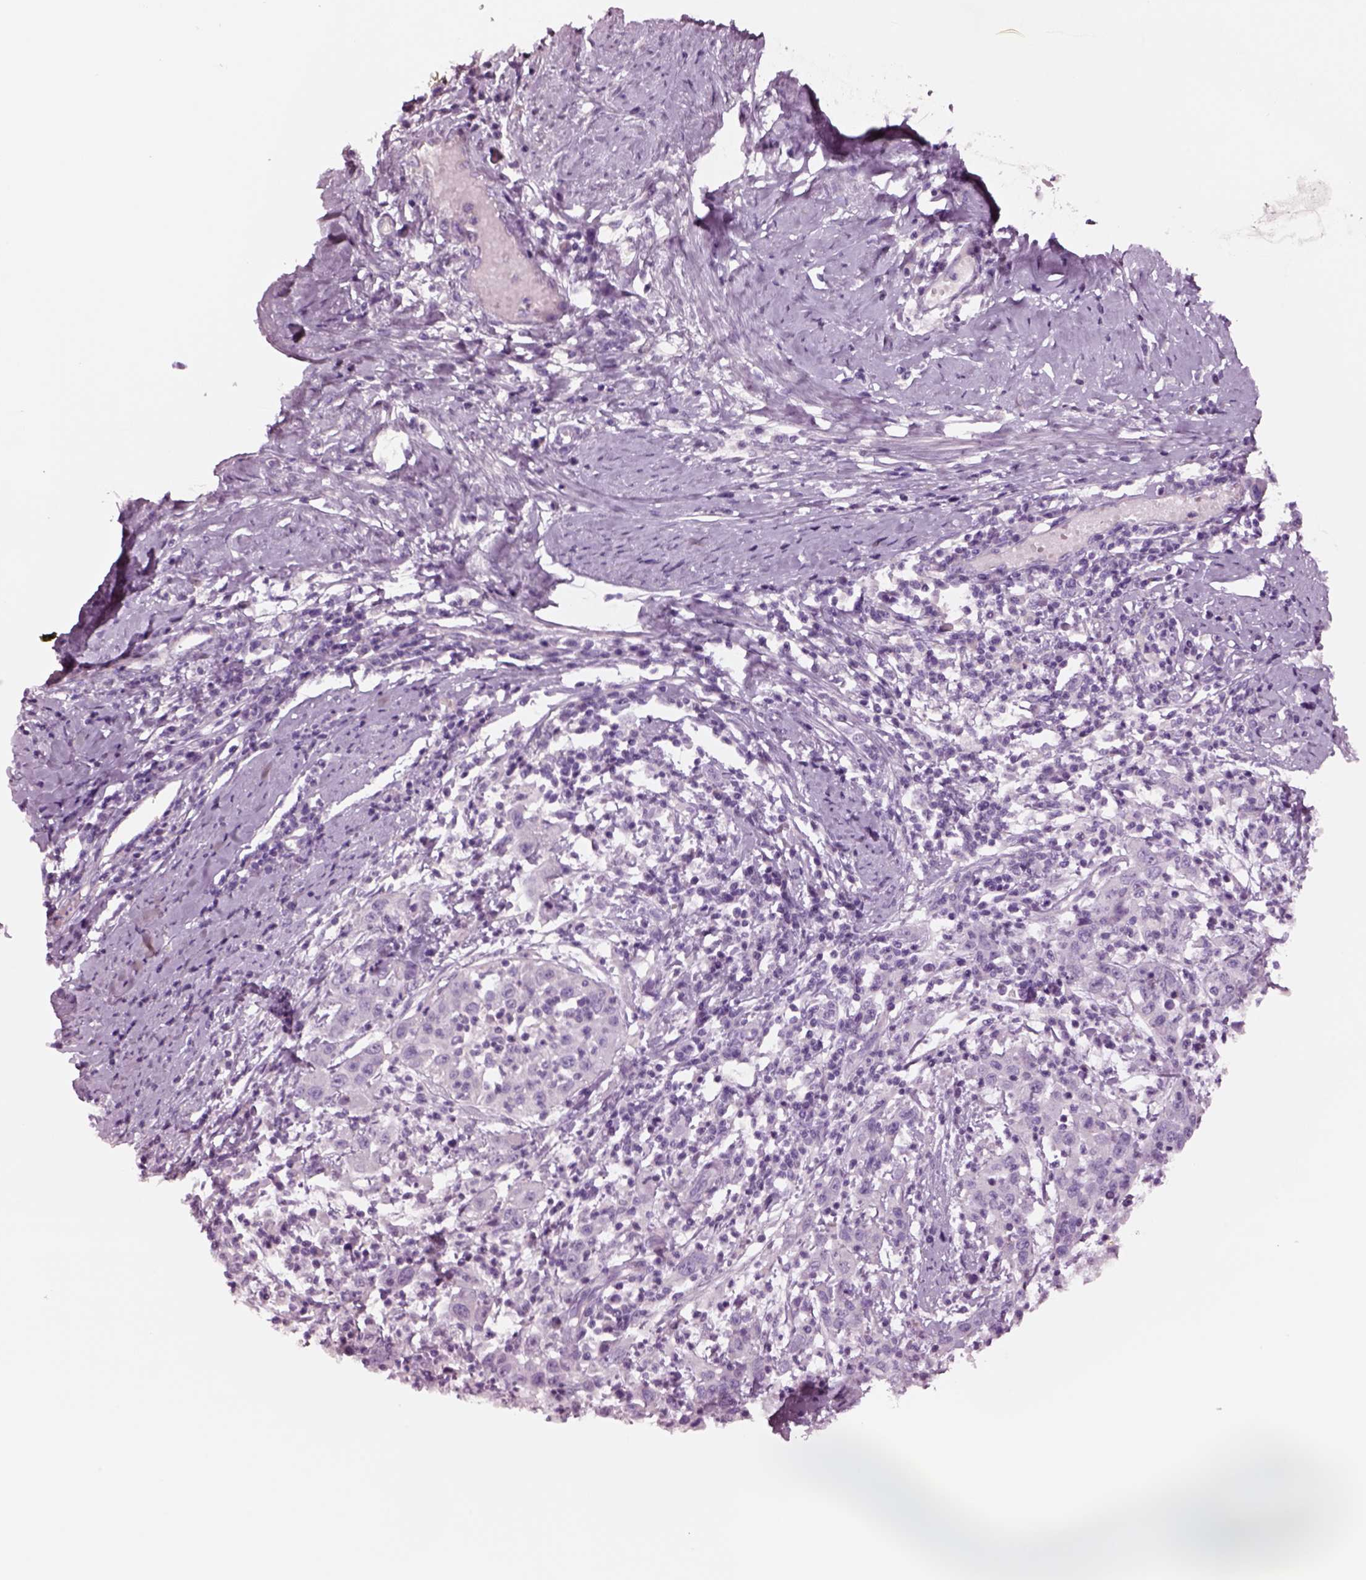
{"staining": {"intensity": "negative", "quantity": "none", "location": "none"}, "tissue": "cervical cancer", "cell_type": "Tumor cells", "image_type": "cancer", "snomed": [{"axis": "morphology", "description": "Squamous cell carcinoma, NOS"}, {"axis": "topography", "description": "Cervix"}], "caption": "Immunohistochemistry (IHC) image of human cervical cancer (squamous cell carcinoma) stained for a protein (brown), which exhibits no positivity in tumor cells. (DAB IHC with hematoxylin counter stain).", "gene": "NMRK2", "patient": {"sex": "female", "age": 46}}